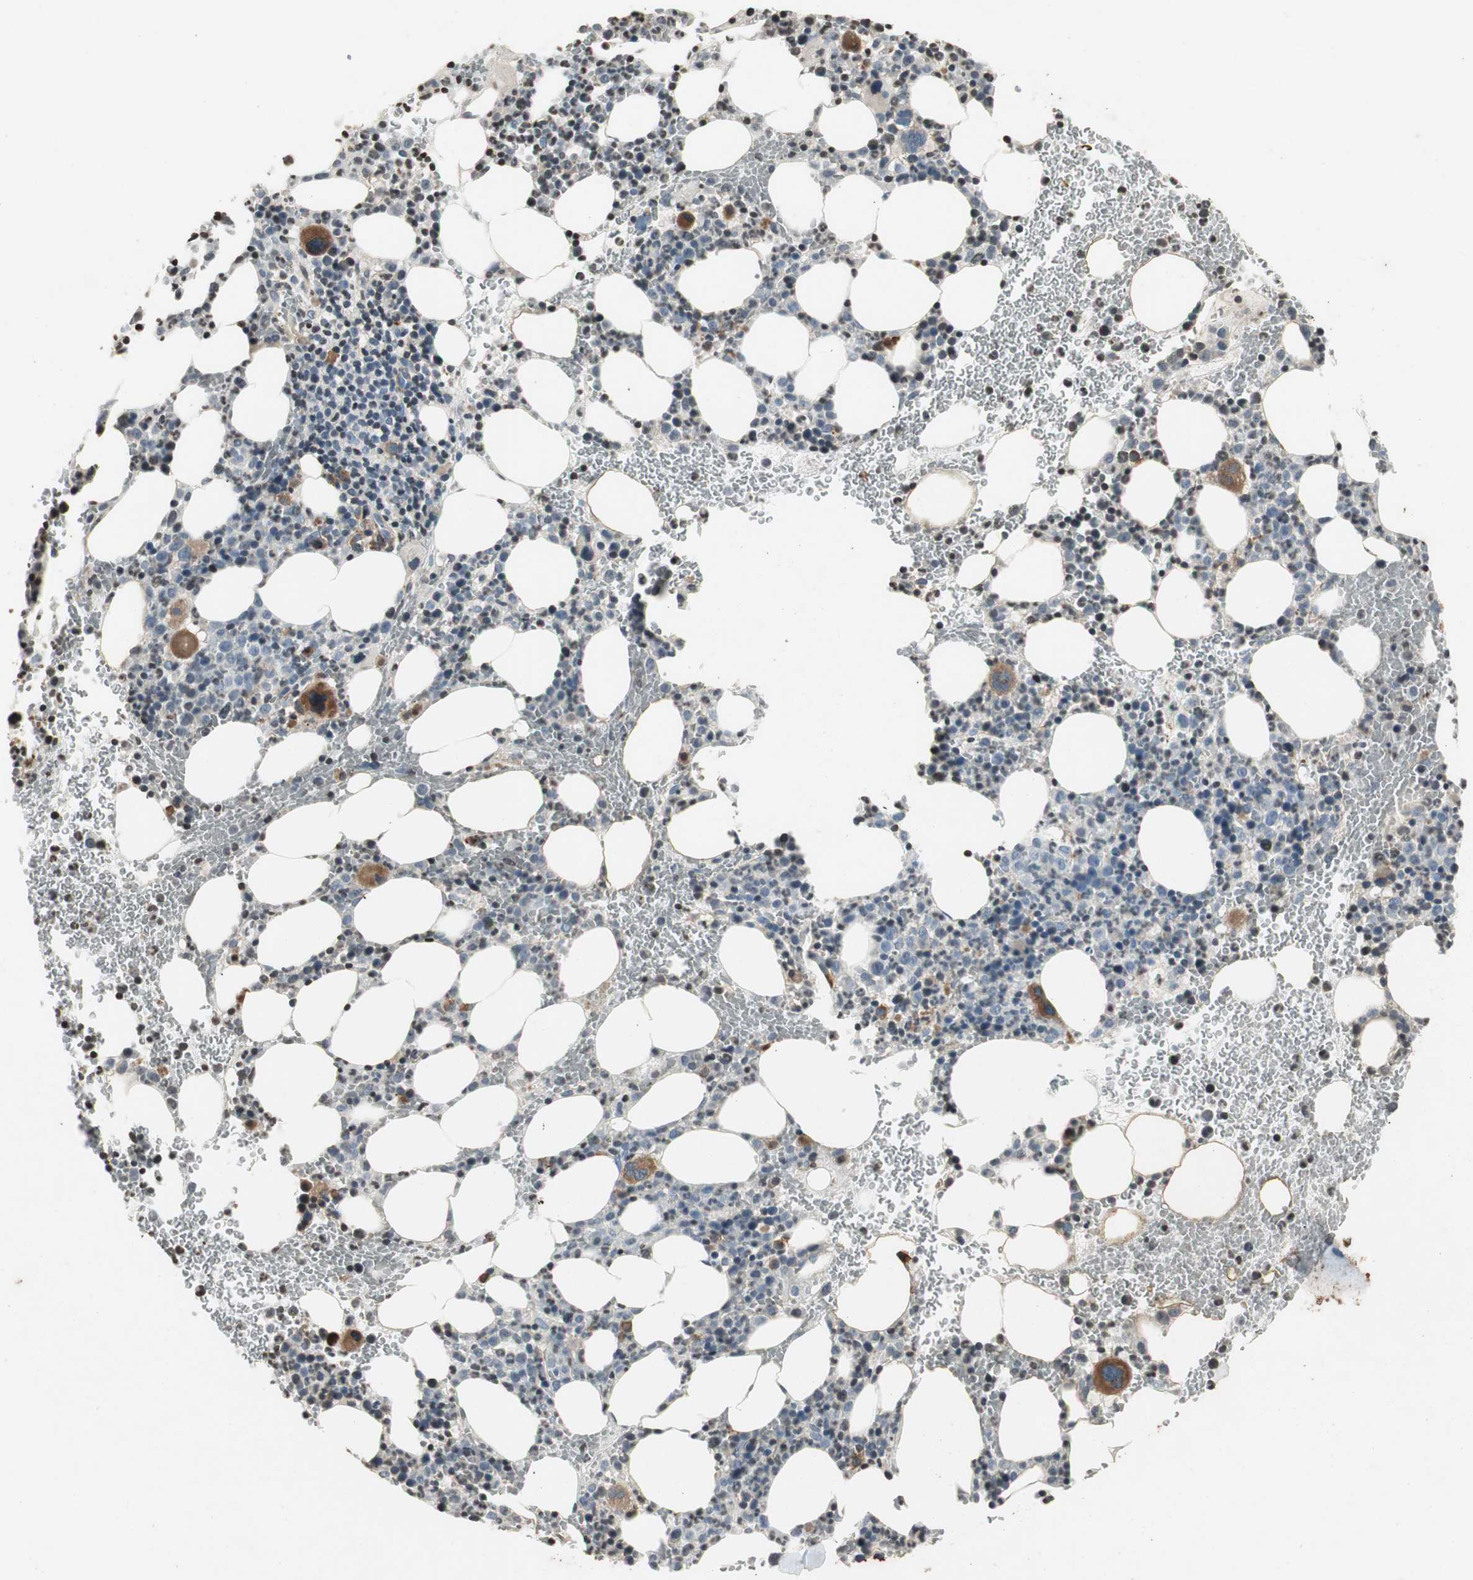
{"staining": {"intensity": "moderate", "quantity": "<25%", "location": "cytoplasmic/membranous"}, "tissue": "bone marrow", "cell_type": "Hematopoietic cells", "image_type": "normal", "snomed": [{"axis": "morphology", "description": "Normal tissue, NOS"}, {"axis": "morphology", "description": "Inflammation, NOS"}, {"axis": "topography", "description": "Bone marrow"}], "caption": "The histopathology image reveals immunohistochemical staining of normal bone marrow. There is moderate cytoplasmic/membranous staining is seen in about <25% of hematopoietic cells.", "gene": "PRKG1", "patient": {"sex": "female", "age": 54}}